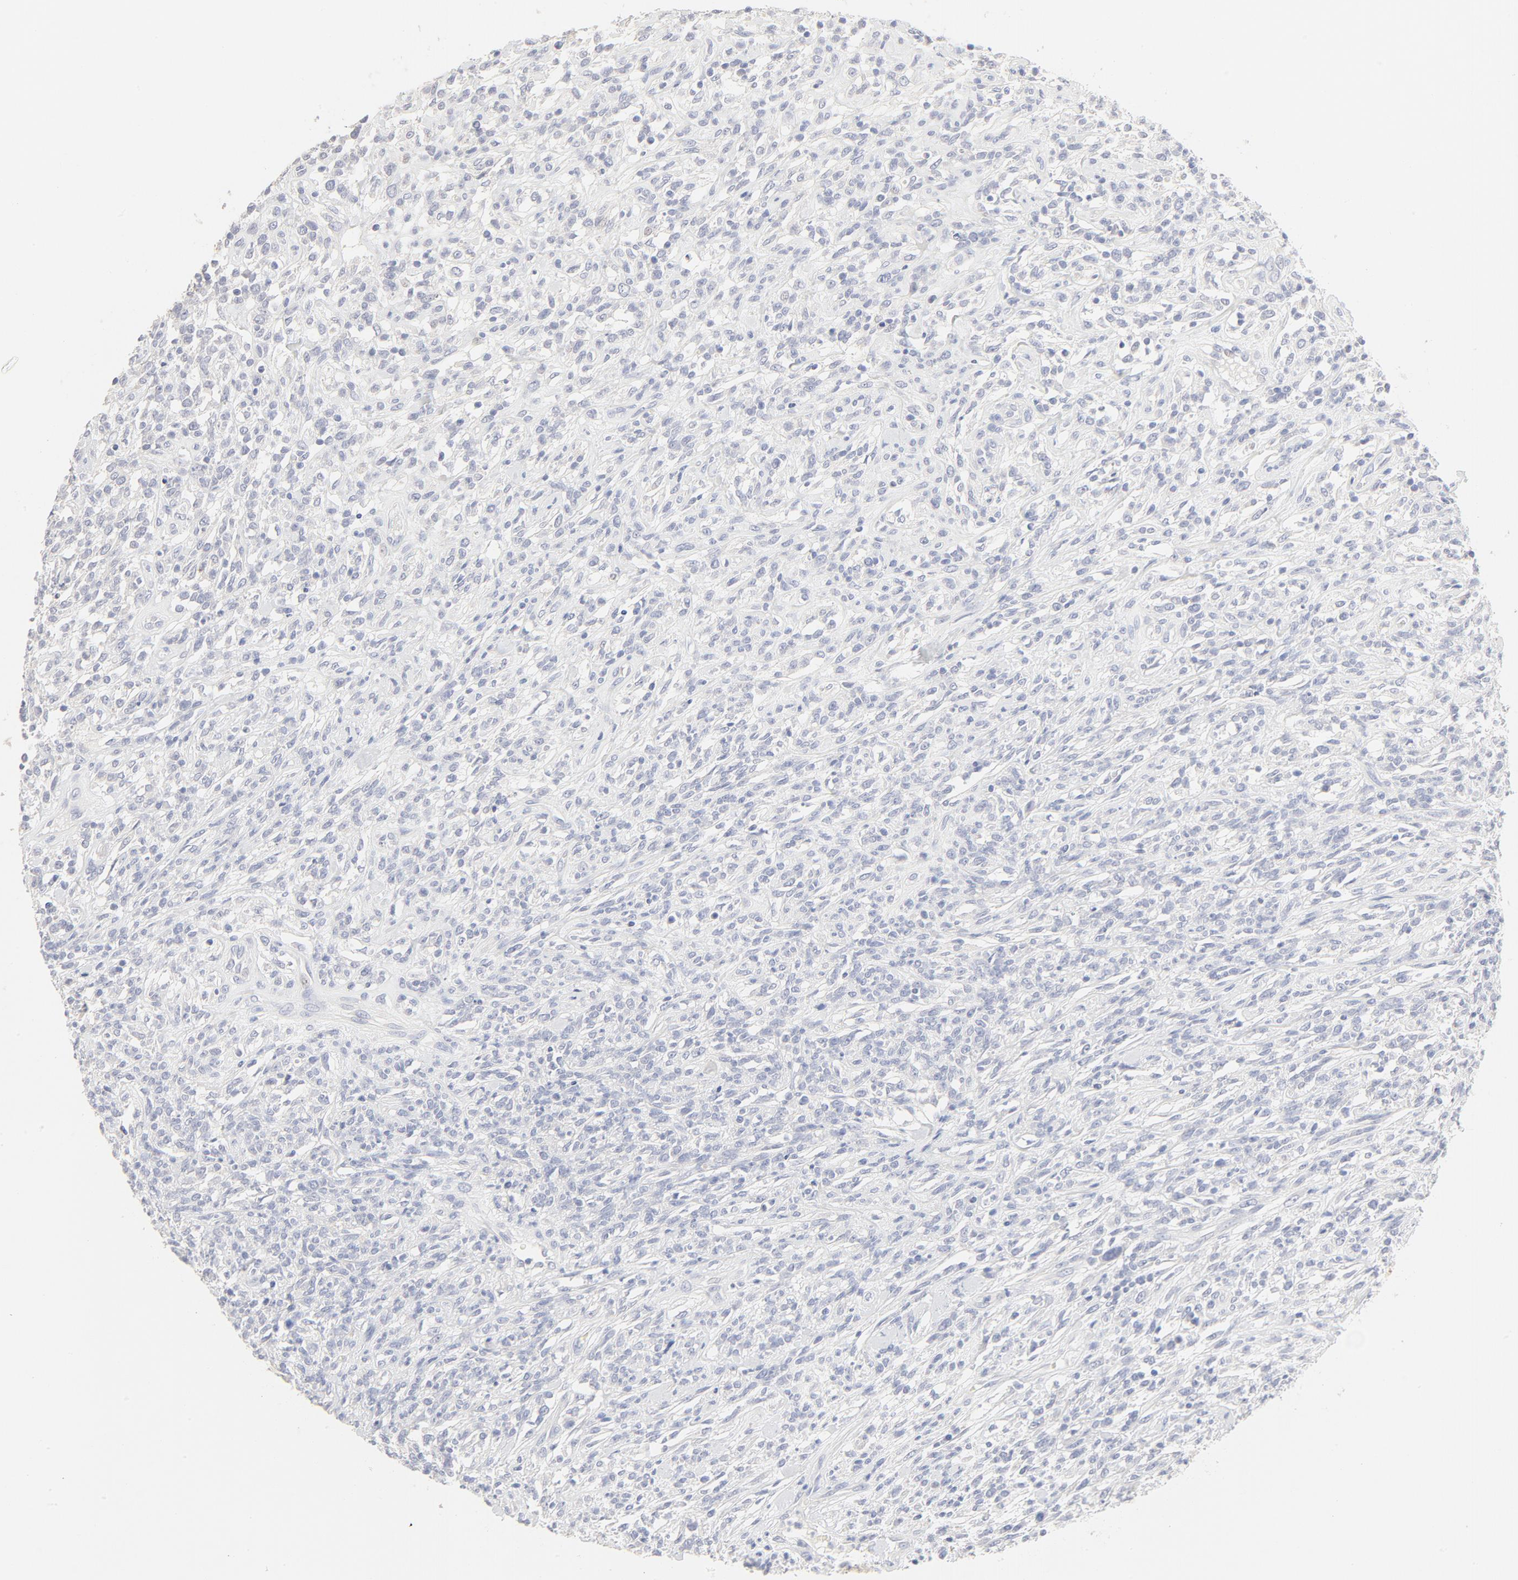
{"staining": {"intensity": "negative", "quantity": "none", "location": "none"}, "tissue": "lymphoma", "cell_type": "Tumor cells", "image_type": "cancer", "snomed": [{"axis": "morphology", "description": "Malignant lymphoma, non-Hodgkin's type, High grade"}, {"axis": "topography", "description": "Lymph node"}], "caption": "Tumor cells are negative for brown protein staining in lymphoma. (DAB immunohistochemistry visualized using brightfield microscopy, high magnification).", "gene": "FCGBP", "patient": {"sex": "female", "age": 73}}